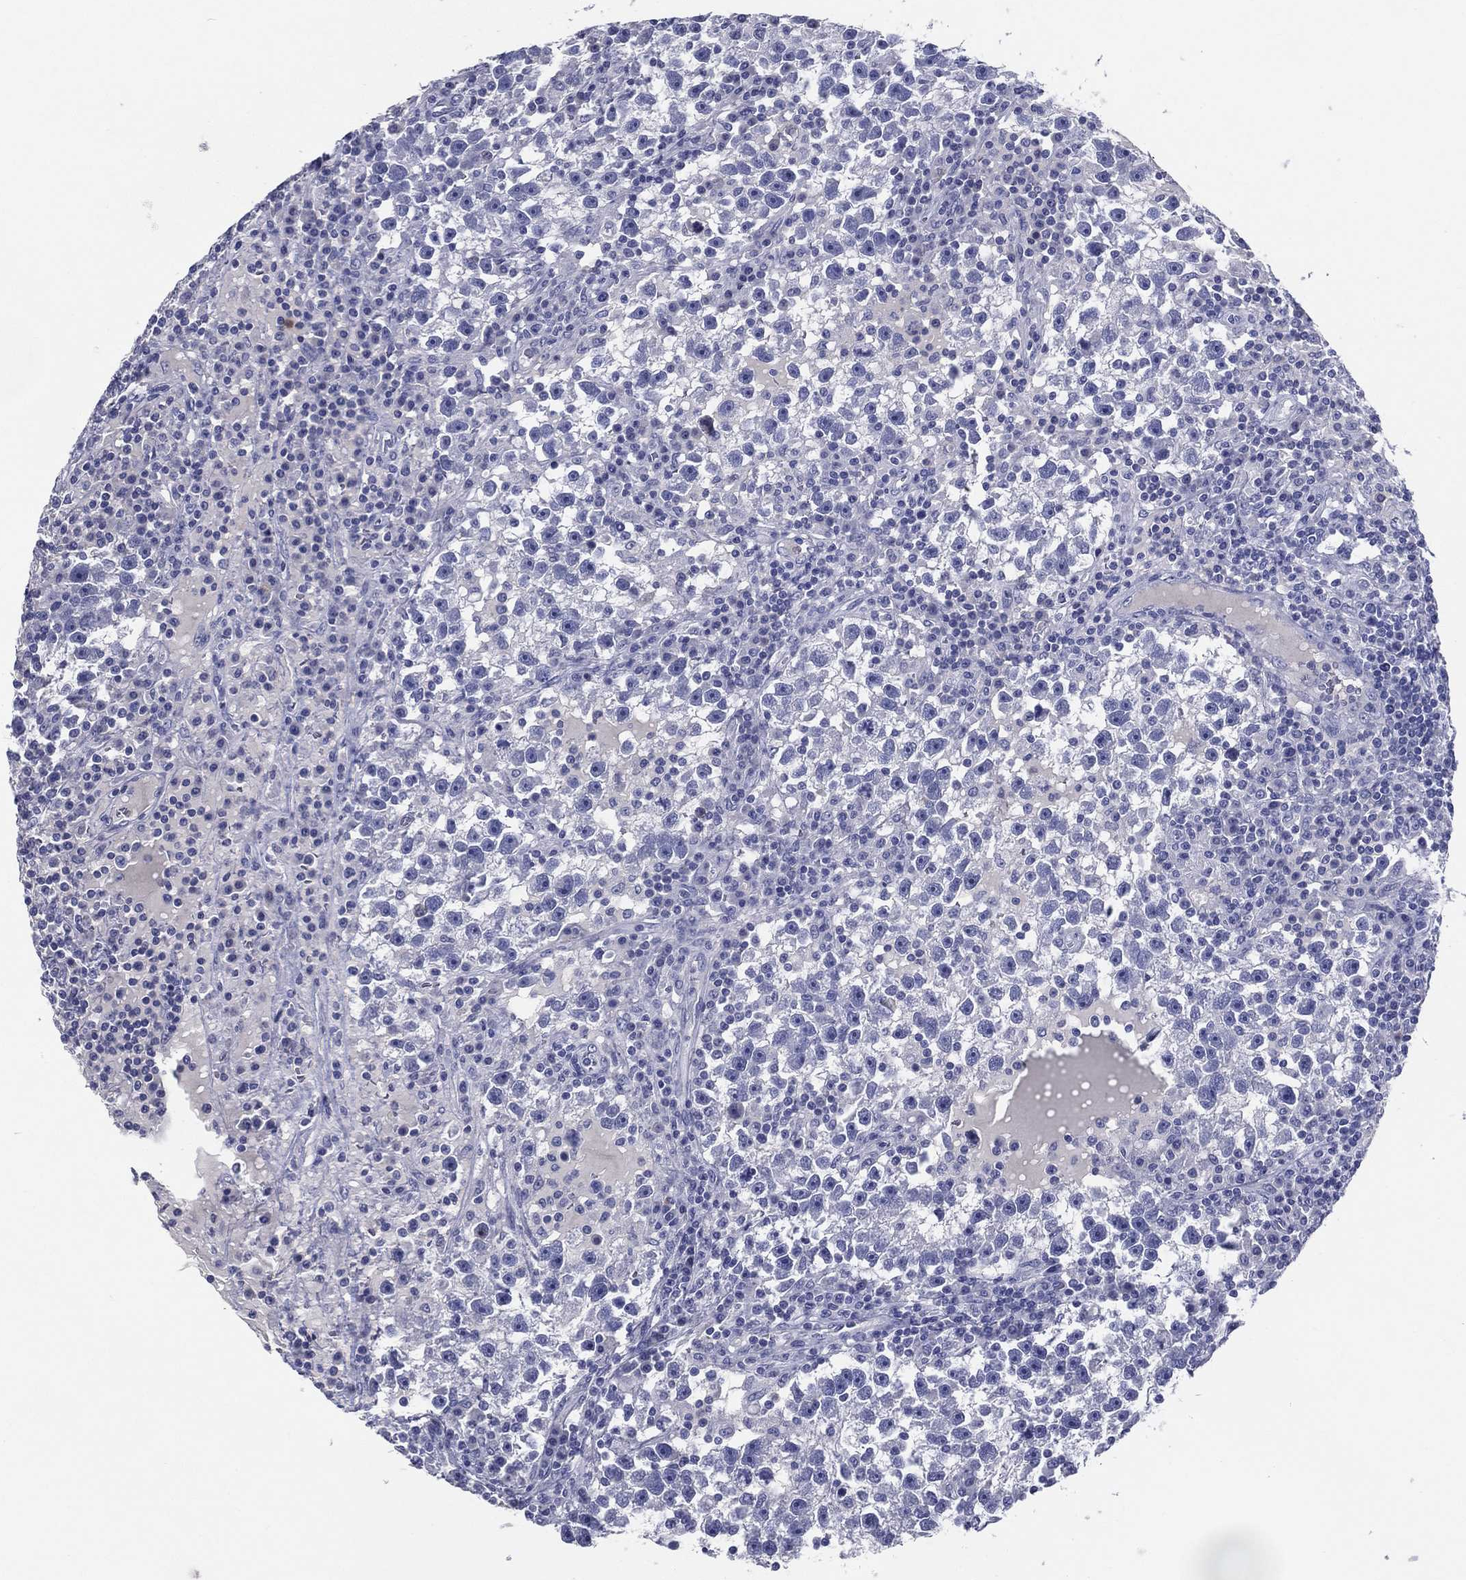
{"staining": {"intensity": "negative", "quantity": "none", "location": "none"}, "tissue": "testis cancer", "cell_type": "Tumor cells", "image_type": "cancer", "snomed": [{"axis": "morphology", "description": "Seminoma, NOS"}, {"axis": "topography", "description": "Testis"}], "caption": "Human seminoma (testis) stained for a protein using immunohistochemistry (IHC) exhibits no positivity in tumor cells.", "gene": "TFAP2A", "patient": {"sex": "male", "age": 47}}